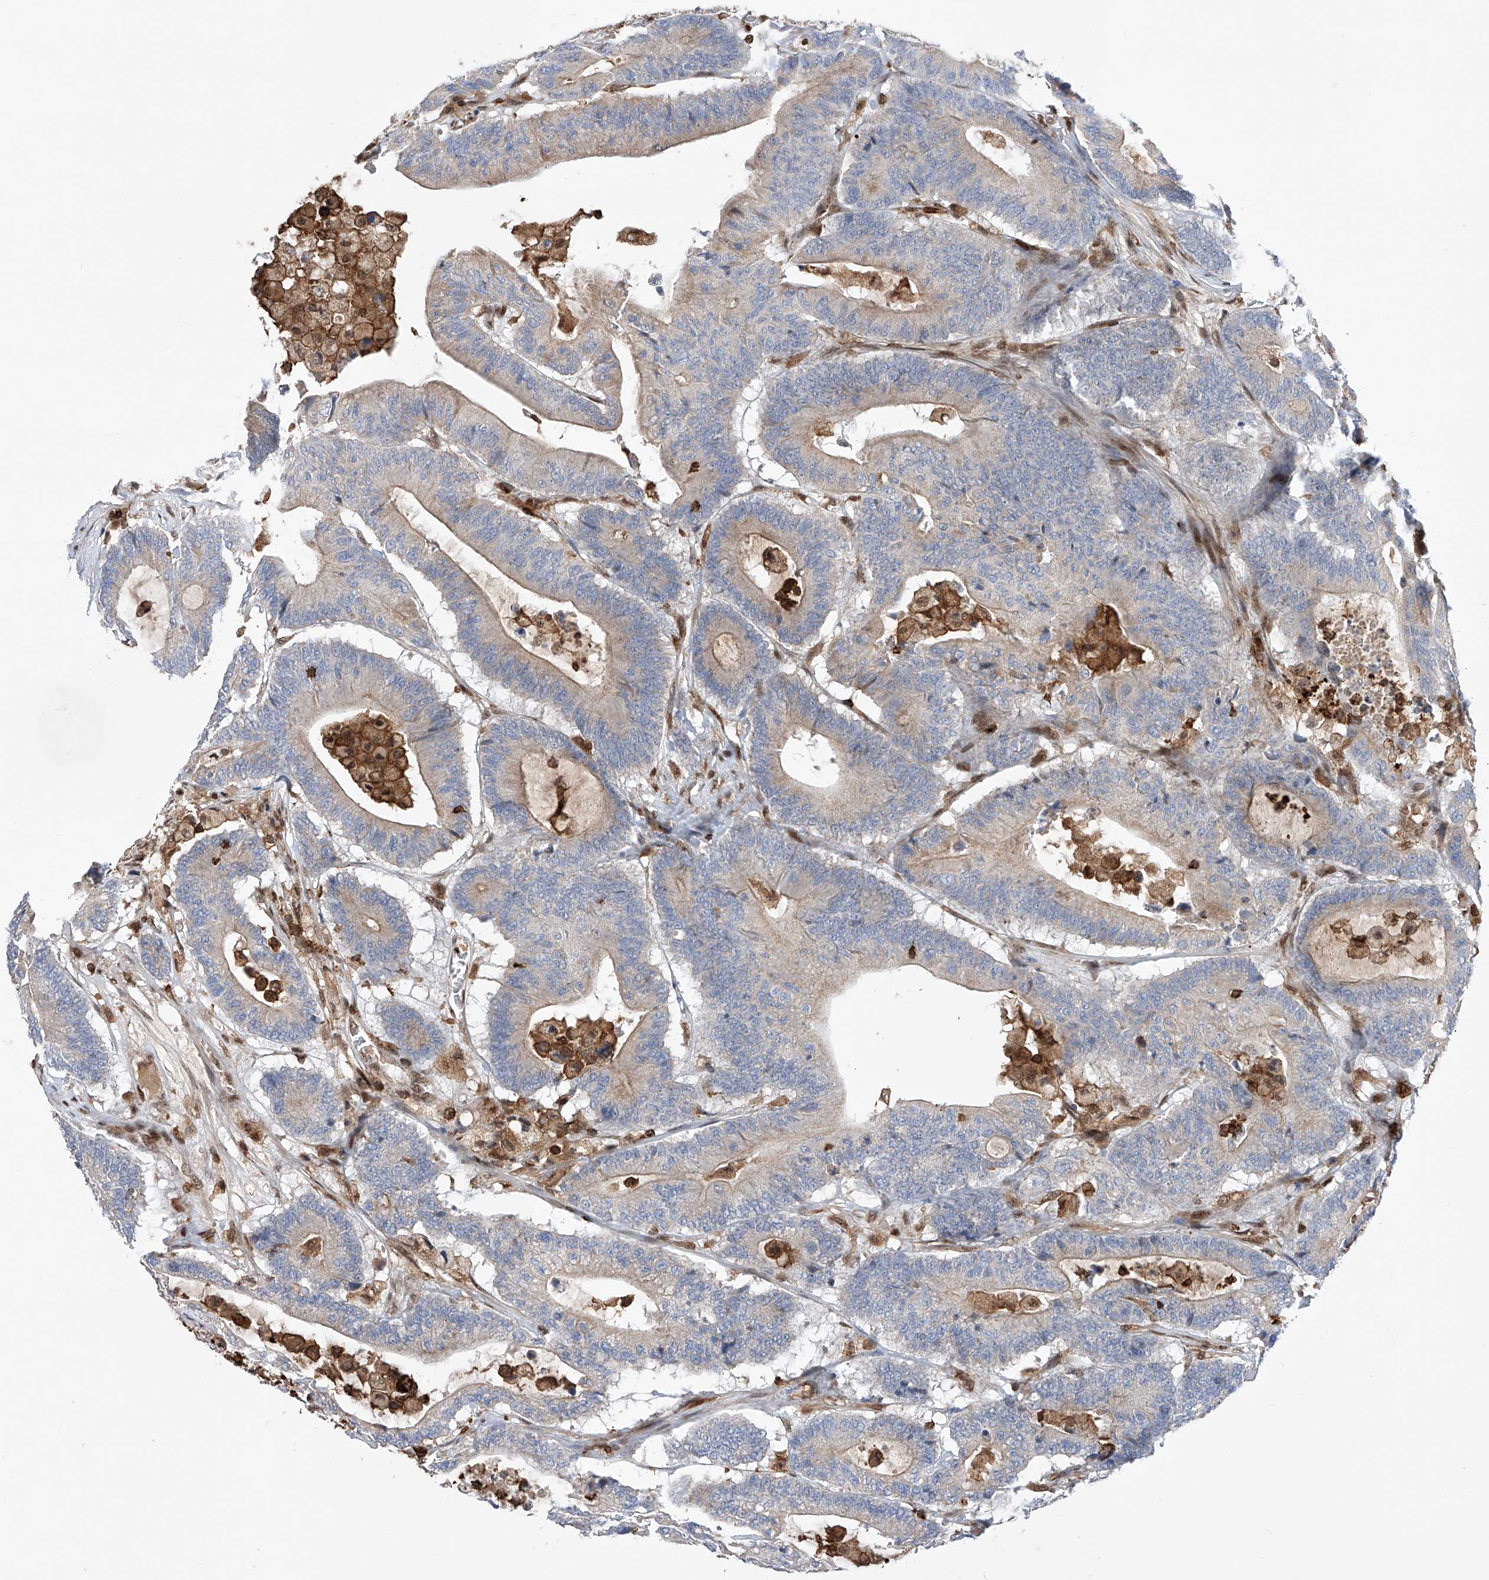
{"staining": {"intensity": "weak", "quantity": "<25%", "location": "cytoplasmic/membranous"}, "tissue": "colorectal cancer", "cell_type": "Tumor cells", "image_type": "cancer", "snomed": [{"axis": "morphology", "description": "Adenocarcinoma, NOS"}, {"axis": "topography", "description": "Colon"}], "caption": "Colorectal cancer (adenocarcinoma) was stained to show a protein in brown. There is no significant expression in tumor cells. (DAB (3,3'-diaminobenzidine) immunohistochemistry (IHC), high magnification).", "gene": "ZNF280D", "patient": {"sex": "female", "age": 84}}